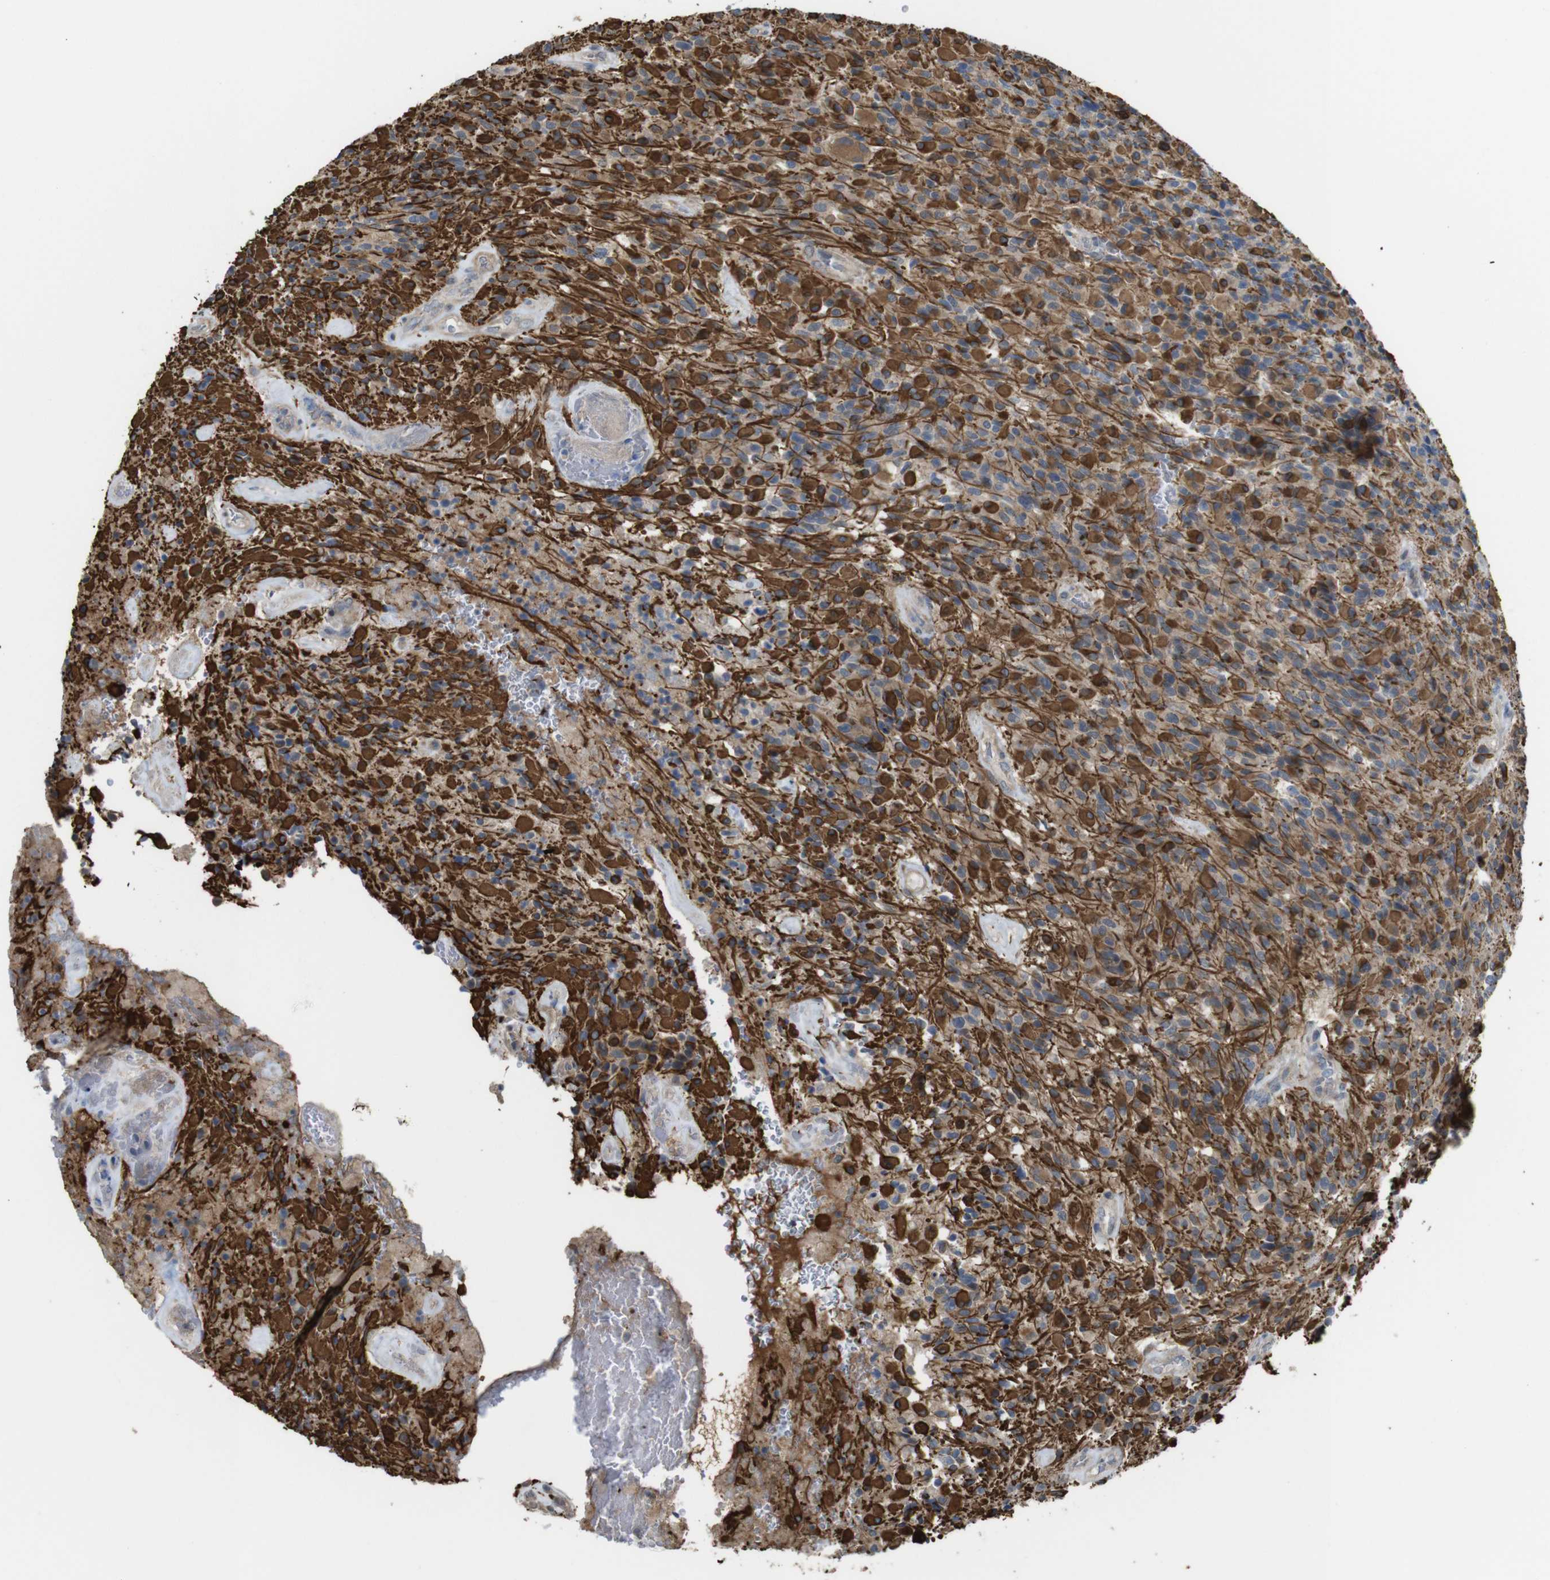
{"staining": {"intensity": "strong", "quantity": ">75%", "location": "cytoplasmic/membranous"}, "tissue": "glioma", "cell_type": "Tumor cells", "image_type": "cancer", "snomed": [{"axis": "morphology", "description": "Glioma, malignant, High grade"}, {"axis": "topography", "description": "Brain"}], "caption": "Brown immunohistochemical staining in glioma displays strong cytoplasmic/membranous staining in approximately >75% of tumor cells.", "gene": "CDC34", "patient": {"sex": "male", "age": 71}}